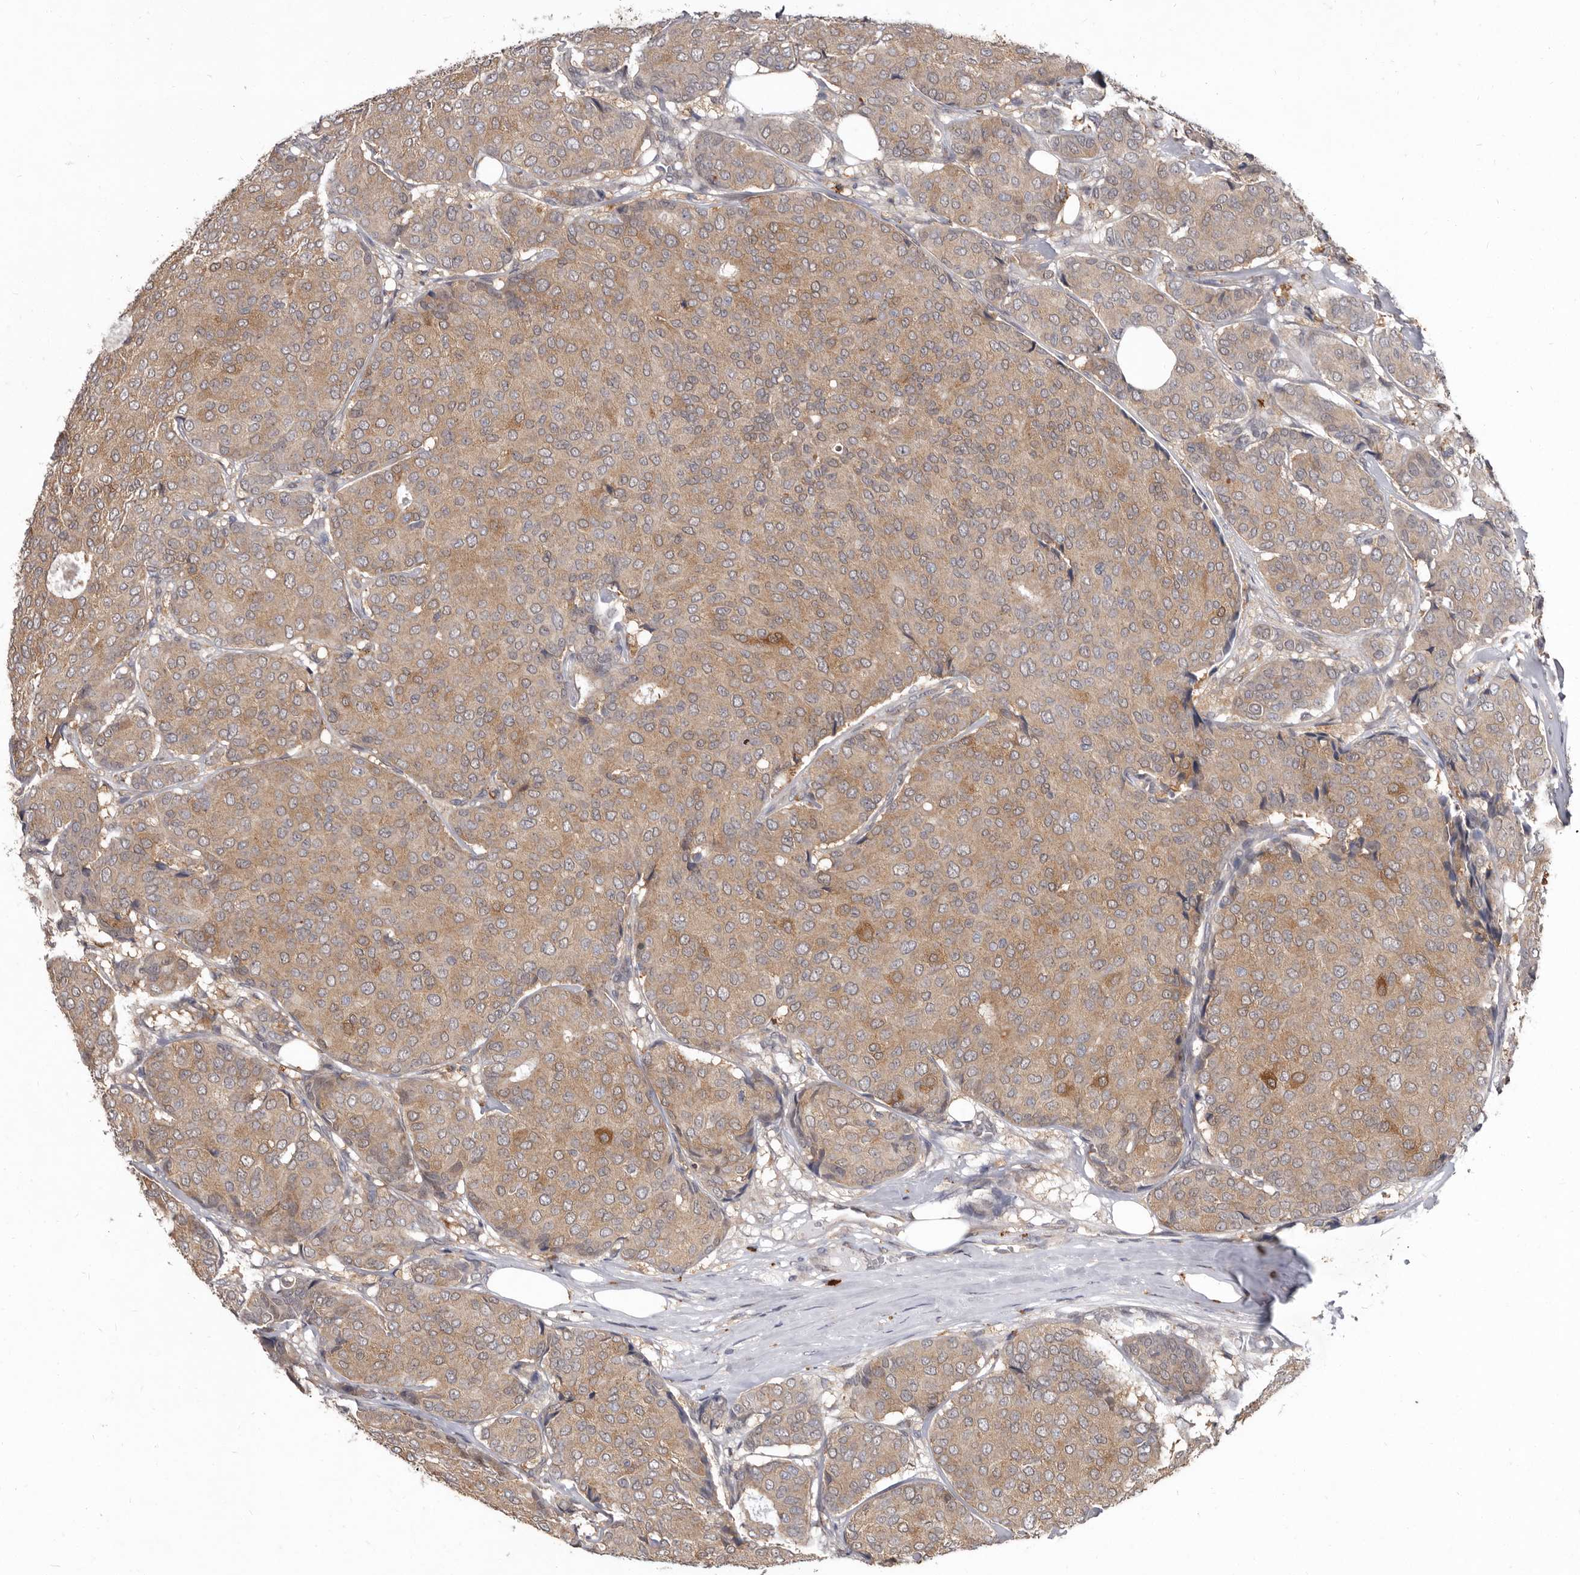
{"staining": {"intensity": "moderate", "quantity": ">75%", "location": "cytoplasmic/membranous"}, "tissue": "breast cancer", "cell_type": "Tumor cells", "image_type": "cancer", "snomed": [{"axis": "morphology", "description": "Duct carcinoma"}, {"axis": "topography", "description": "Breast"}], "caption": "Moderate cytoplasmic/membranous expression is seen in approximately >75% of tumor cells in infiltrating ductal carcinoma (breast).", "gene": "ACLY", "patient": {"sex": "female", "age": 75}}